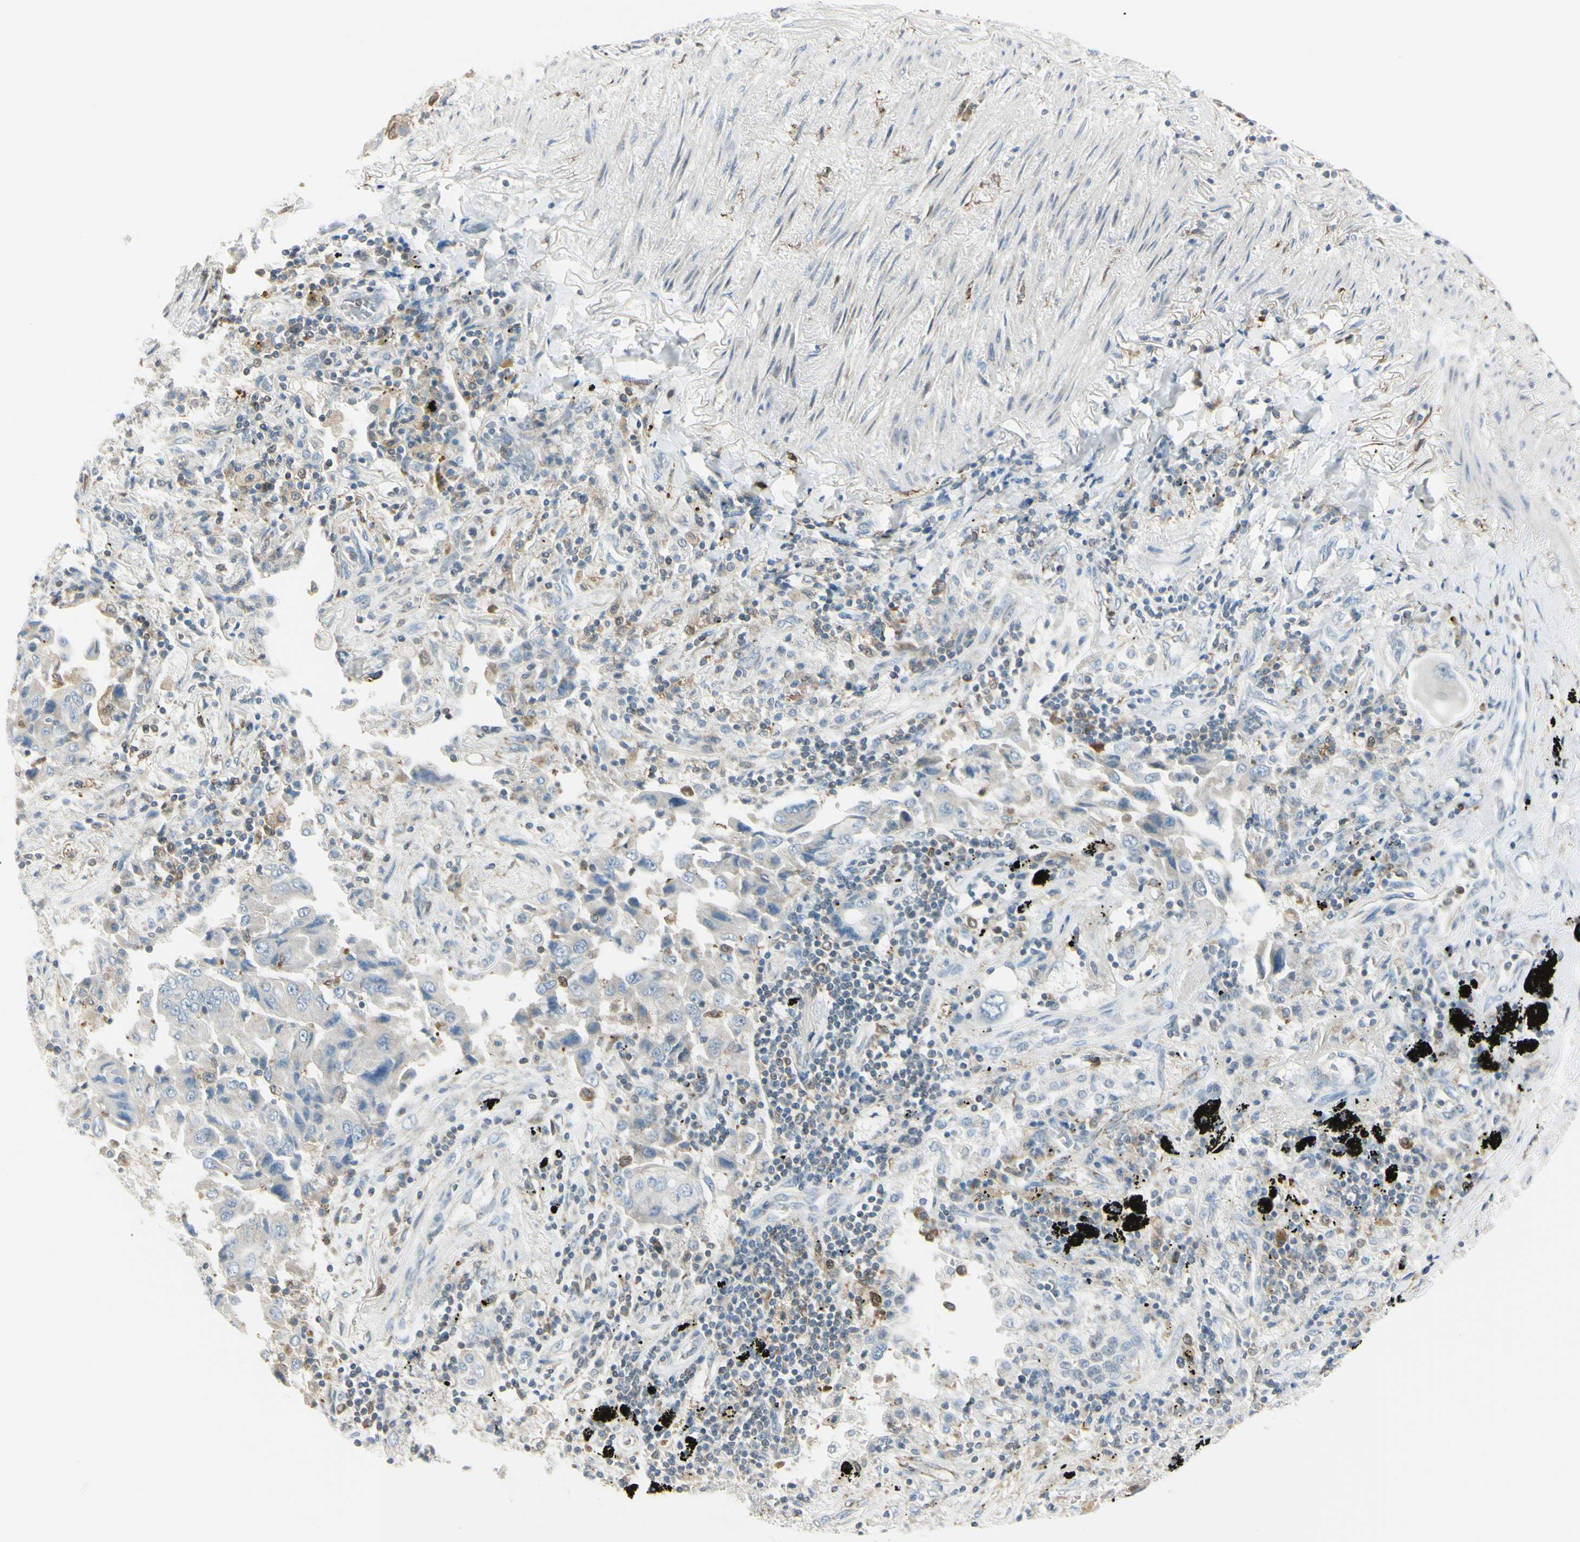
{"staining": {"intensity": "weak", "quantity": ">75%", "location": "cytoplasmic/membranous"}, "tissue": "lung cancer", "cell_type": "Tumor cells", "image_type": "cancer", "snomed": [{"axis": "morphology", "description": "Adenocarcinoma, NOS"}, {"axis": "topography", "description": "Lung"}], "caption": "A micrograph of lung cancer (adenocarcinoma) stained for a protein displays weak cytoplasmic/membranous brown staining in tumor cells.", "gene": "CYRIB", "patient": {"sex": "female", "age": 65}}